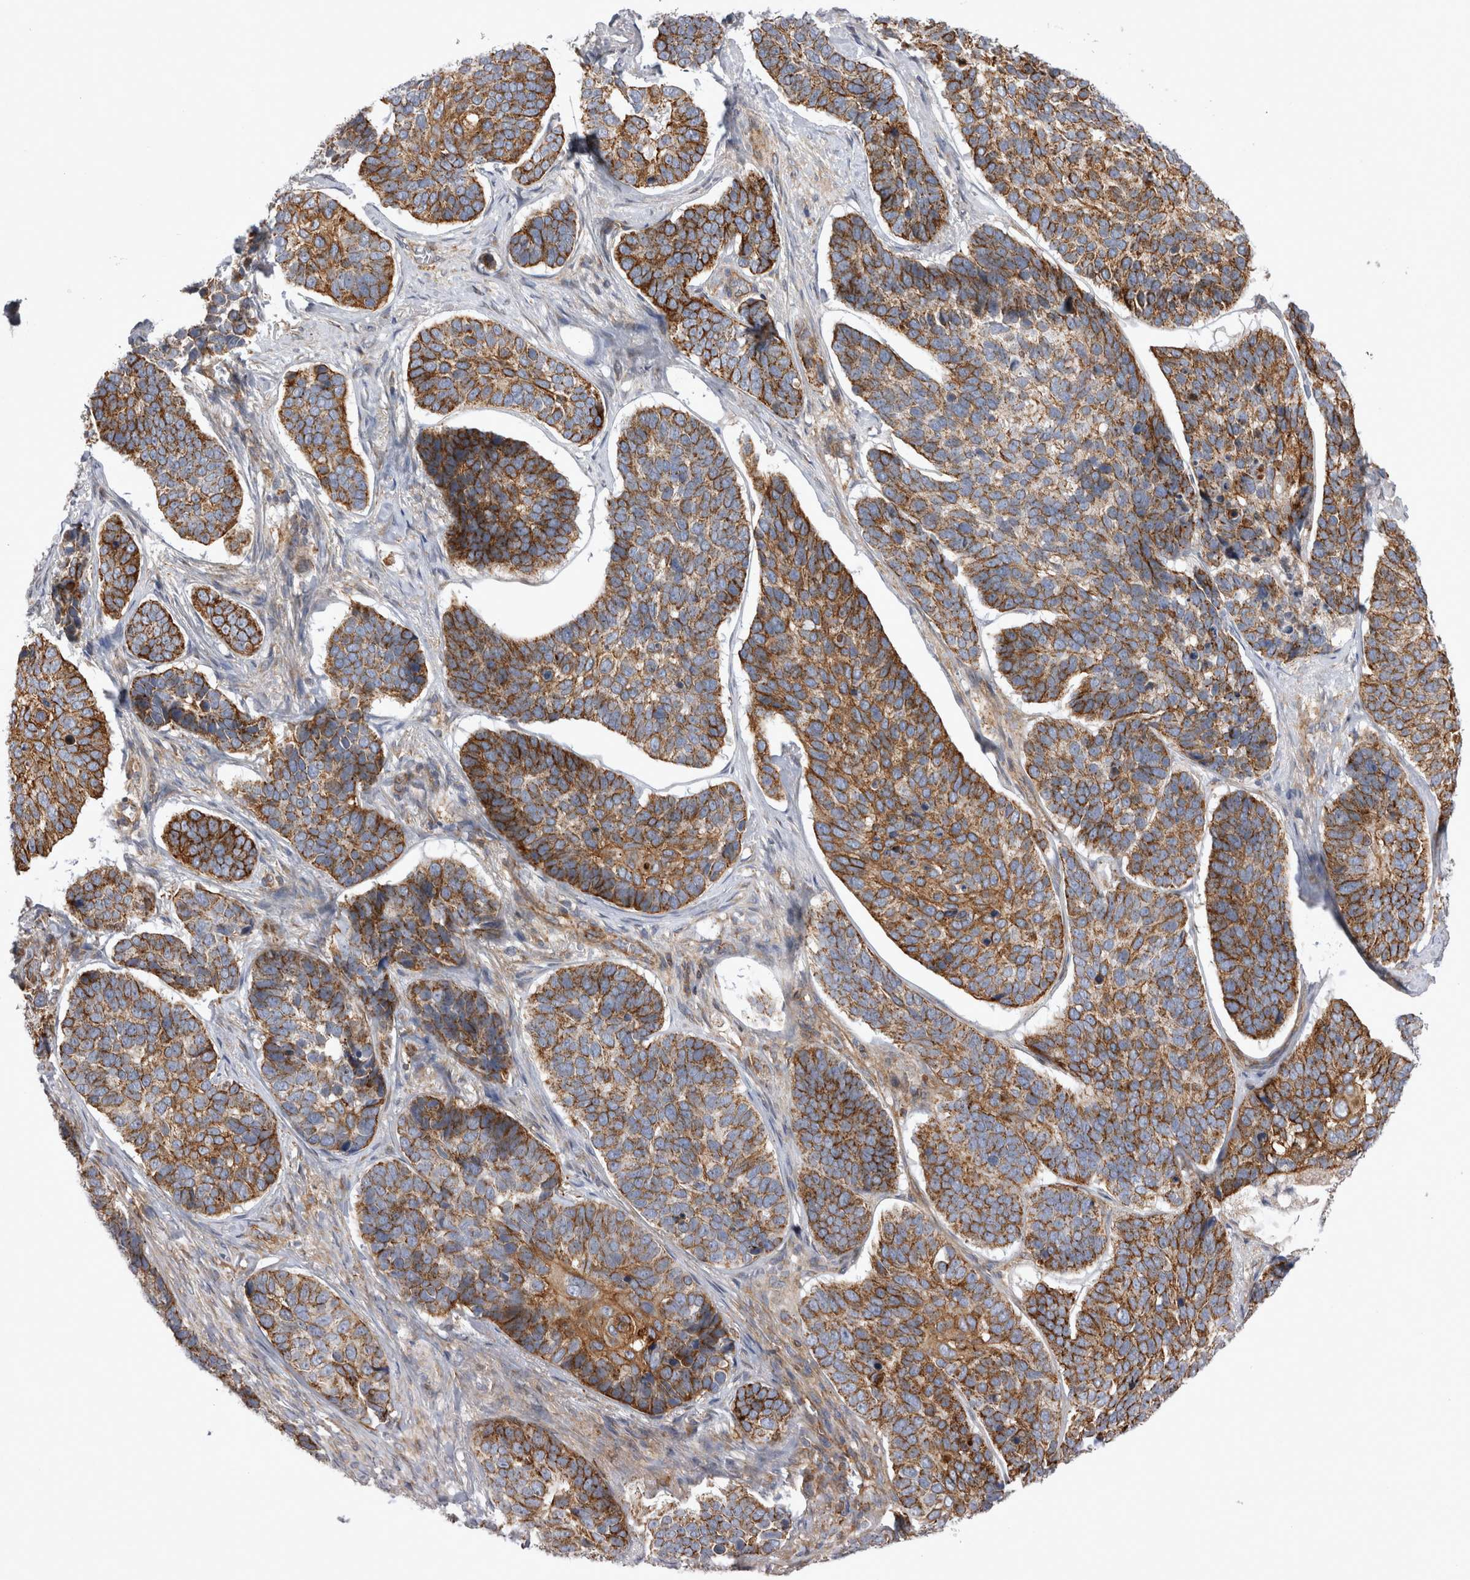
{"staining": {"intensity": "strong", "quantity": ">75%", "location": "cytoplasmic/membranous"}, "tissue": "skin cancer", "cell_type": "Tumor cells", "image_type": "cancer", "snomed": [{"axis": "morphology", "description": "Basal cell carcinoma"}, {"axis": "topography", "description": "Skin"}], "caption": "High-power microscopy captured an immunohistochemistry (IHC) photomicrograph of skin cancer (basal cell carcinoma), revealing strong cytoplasmic/membranous staining in approximately >75% of tumor cells.", "gene": "TSPOAP1", "patient": {"sex": "male", "age": 62}}